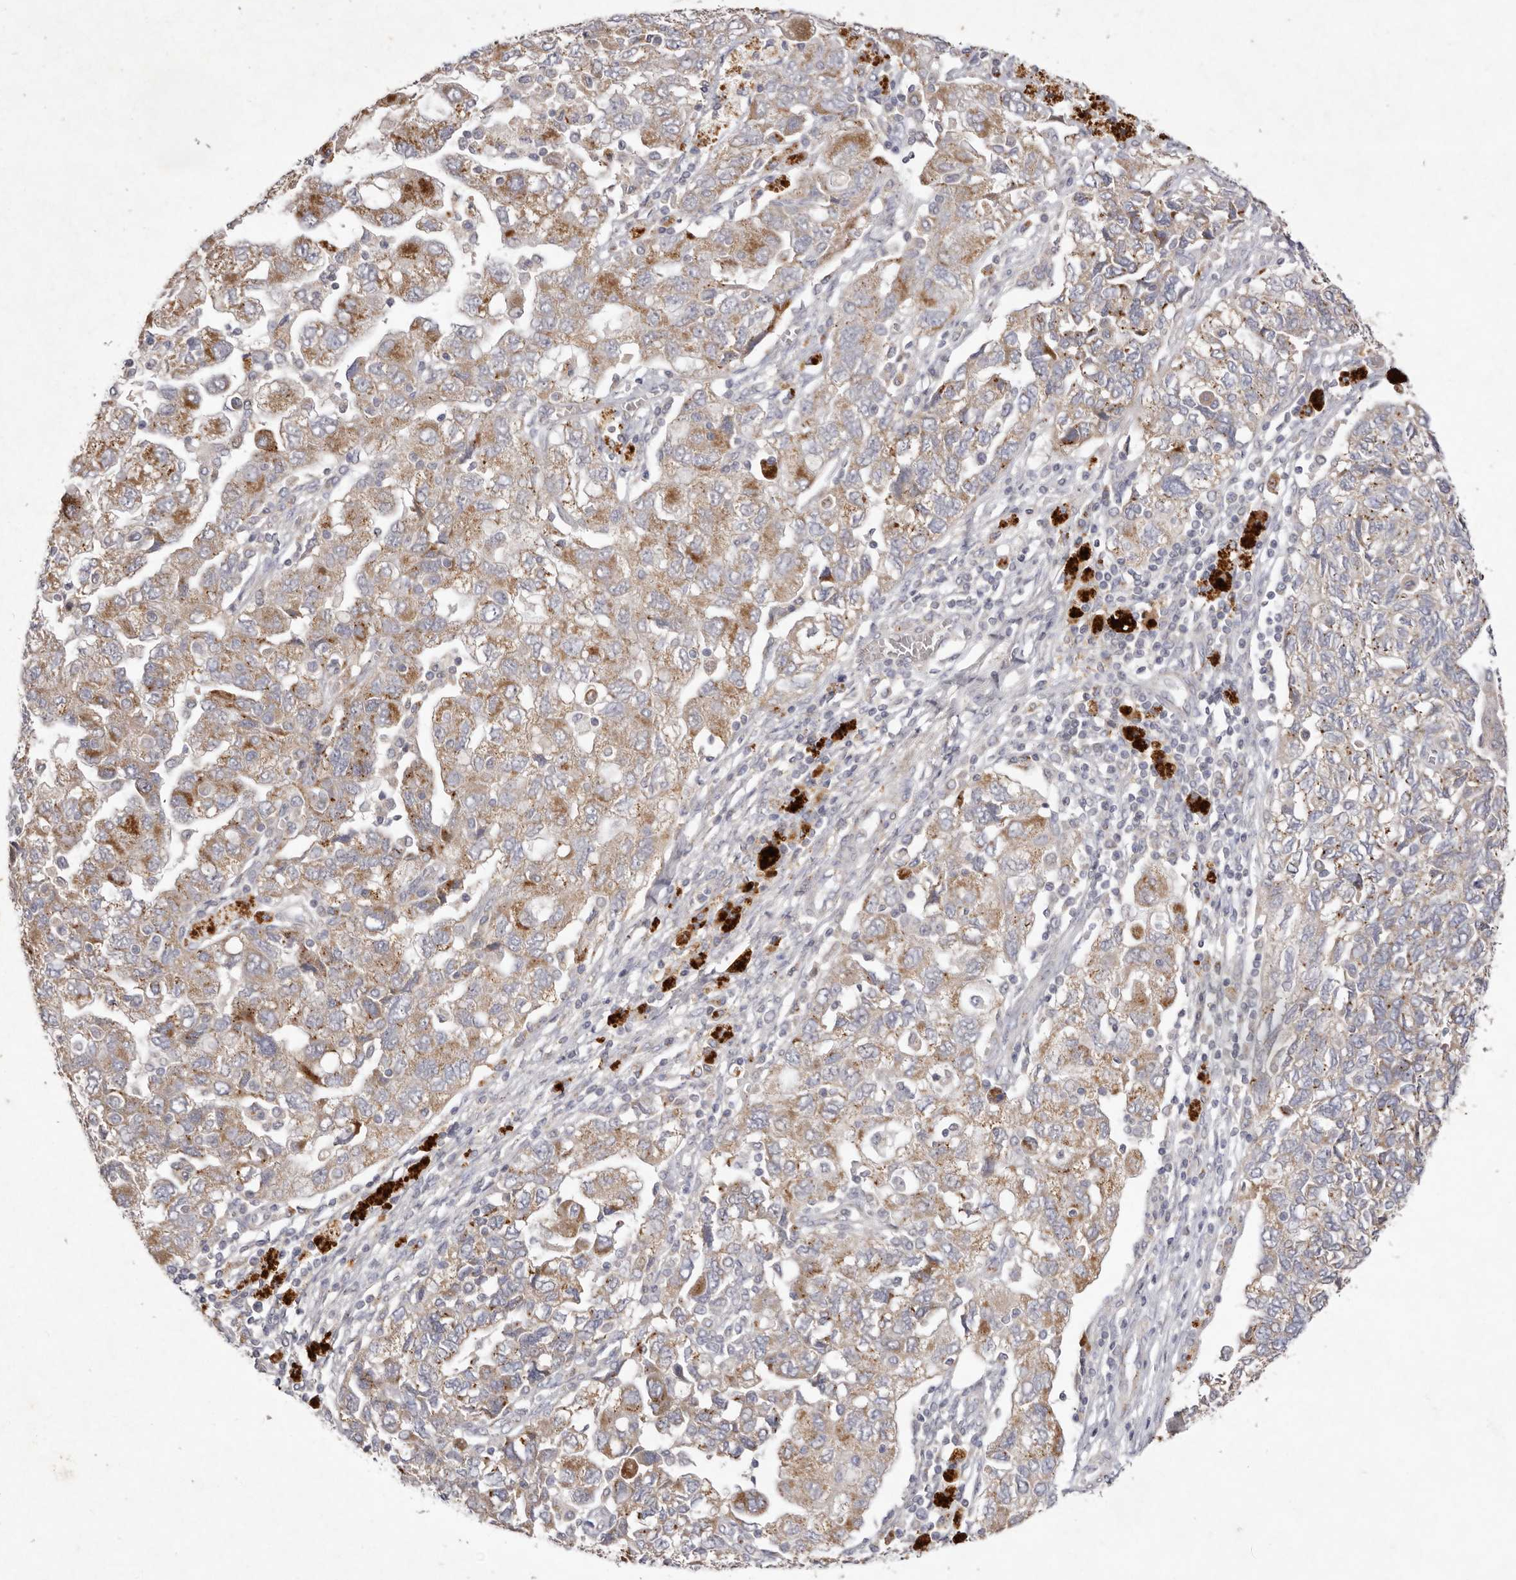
{"staining": {"intensity": "moderate", "quantity": ">75%", "location": "cytoplasmic/membranous"}, "tissue": "ovarian cancer", "cell_type": "Tumor cells", "image_type": "cancer", "snomed": [{"axis": "morphology", "description": "Carcinoma, NOS"}, {"axis": "morphology", "description": "Cystadenocarcinoma, serous, NOS"}, {"axis": "topography", "description": "Ovary"}], "caption": "Ovarian carcinoma stained for a protein exhibits moderate cytoplasmic/membranous positivity in tumor cells.", "gene": "USP24", "patient": {"sex": "female", "age": 69}}